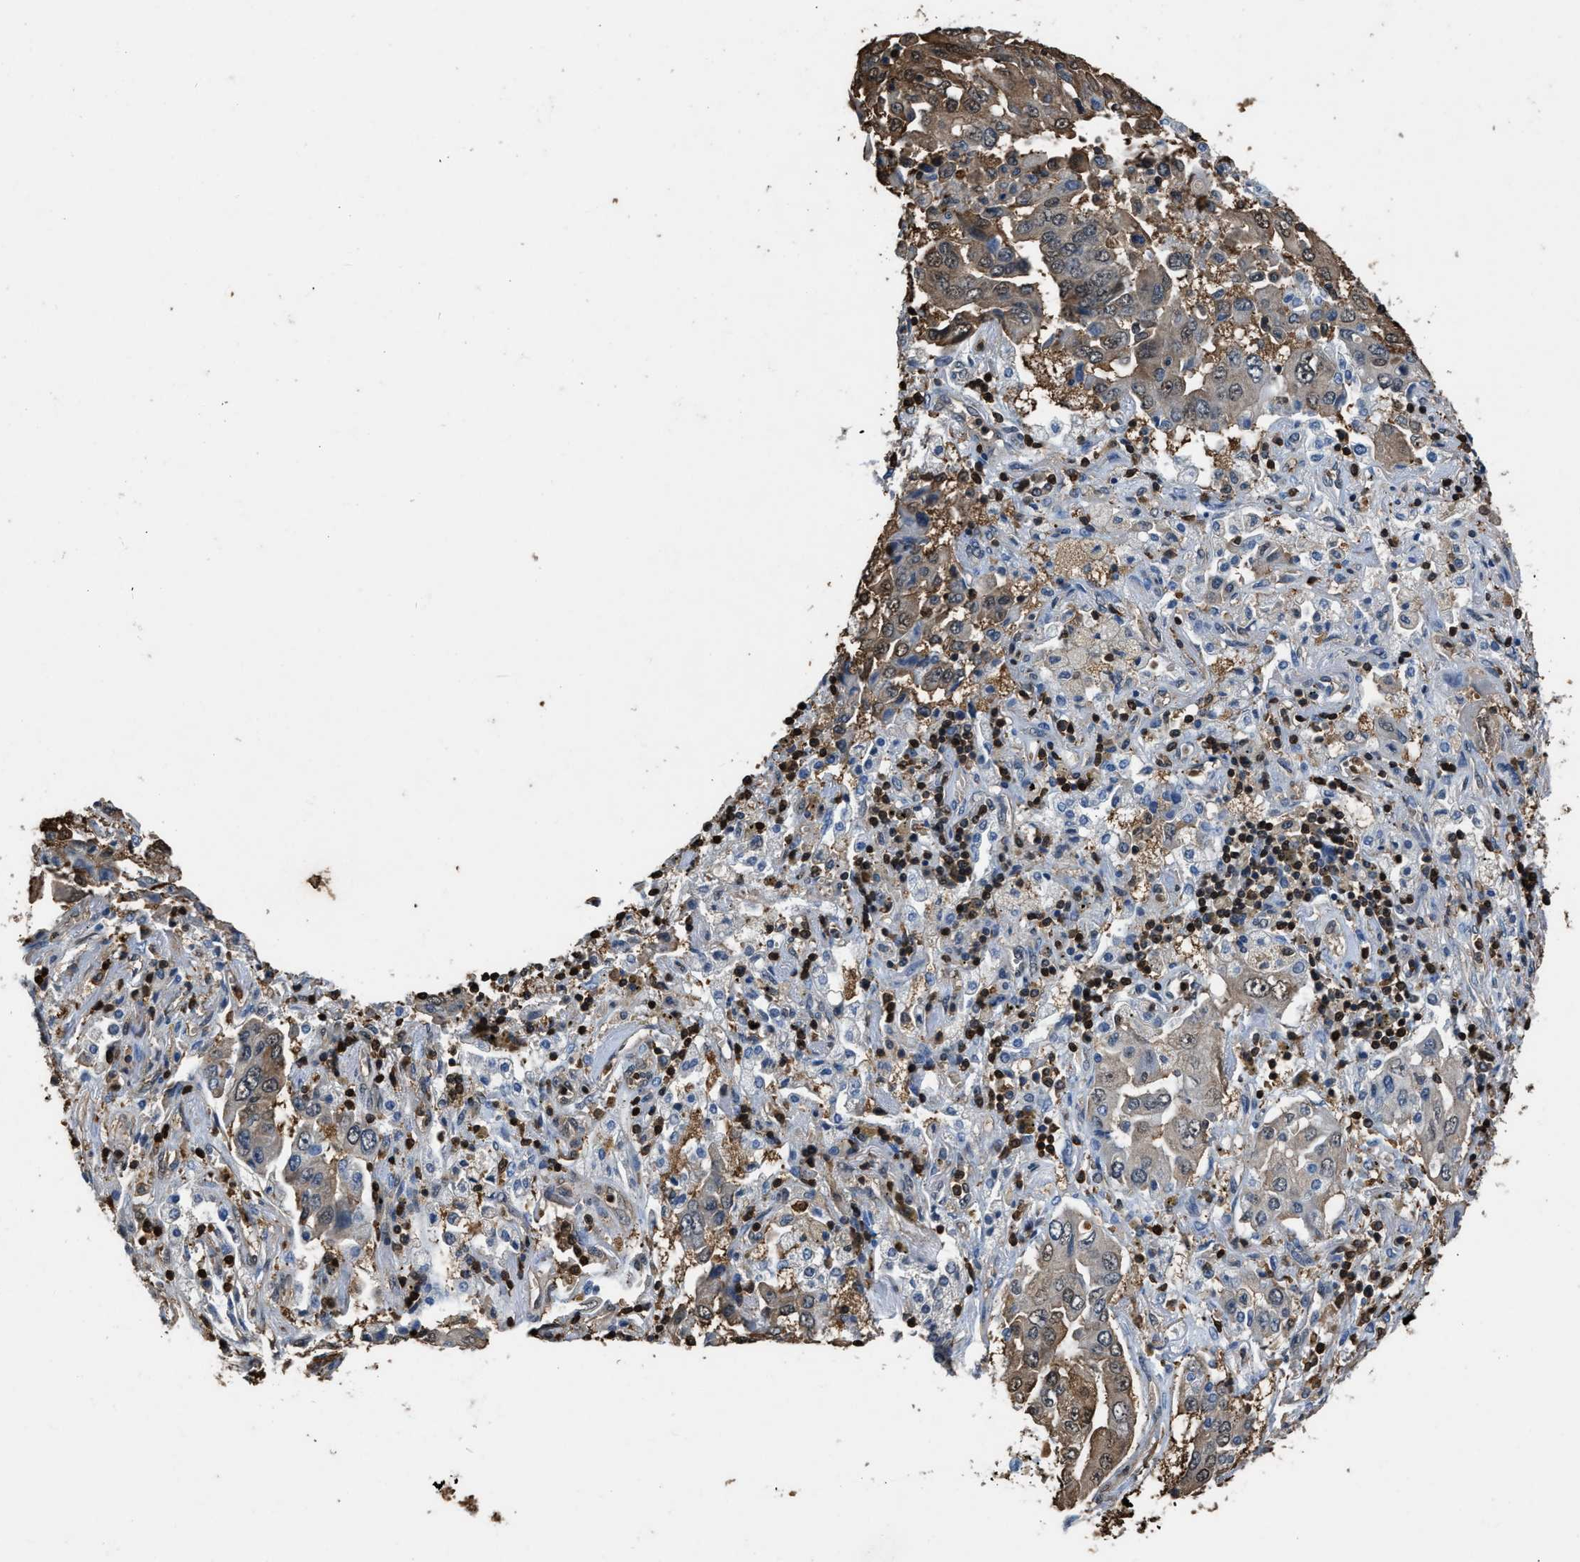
{"staining": {"intensity": "weak", "quantity": ">75%", "location": "cytoplasmic/membranous"}, "tissue": "lung cancer", "cell_type": "Tumor cells", "image_type": "cancer", "snomed": [{"axis": "morphology", "description": "Adenocarcinoma, NOS"}, {"axis": "topography", "description": "Lung"}], "caption": "Weak cytoplasmic/membranous positivity is seen in about >75% of tumor cells in lung cancer (adenocarcinoma).", "gene": "ARHGDIB", "patient": {"sex": "female", "age": 65}}